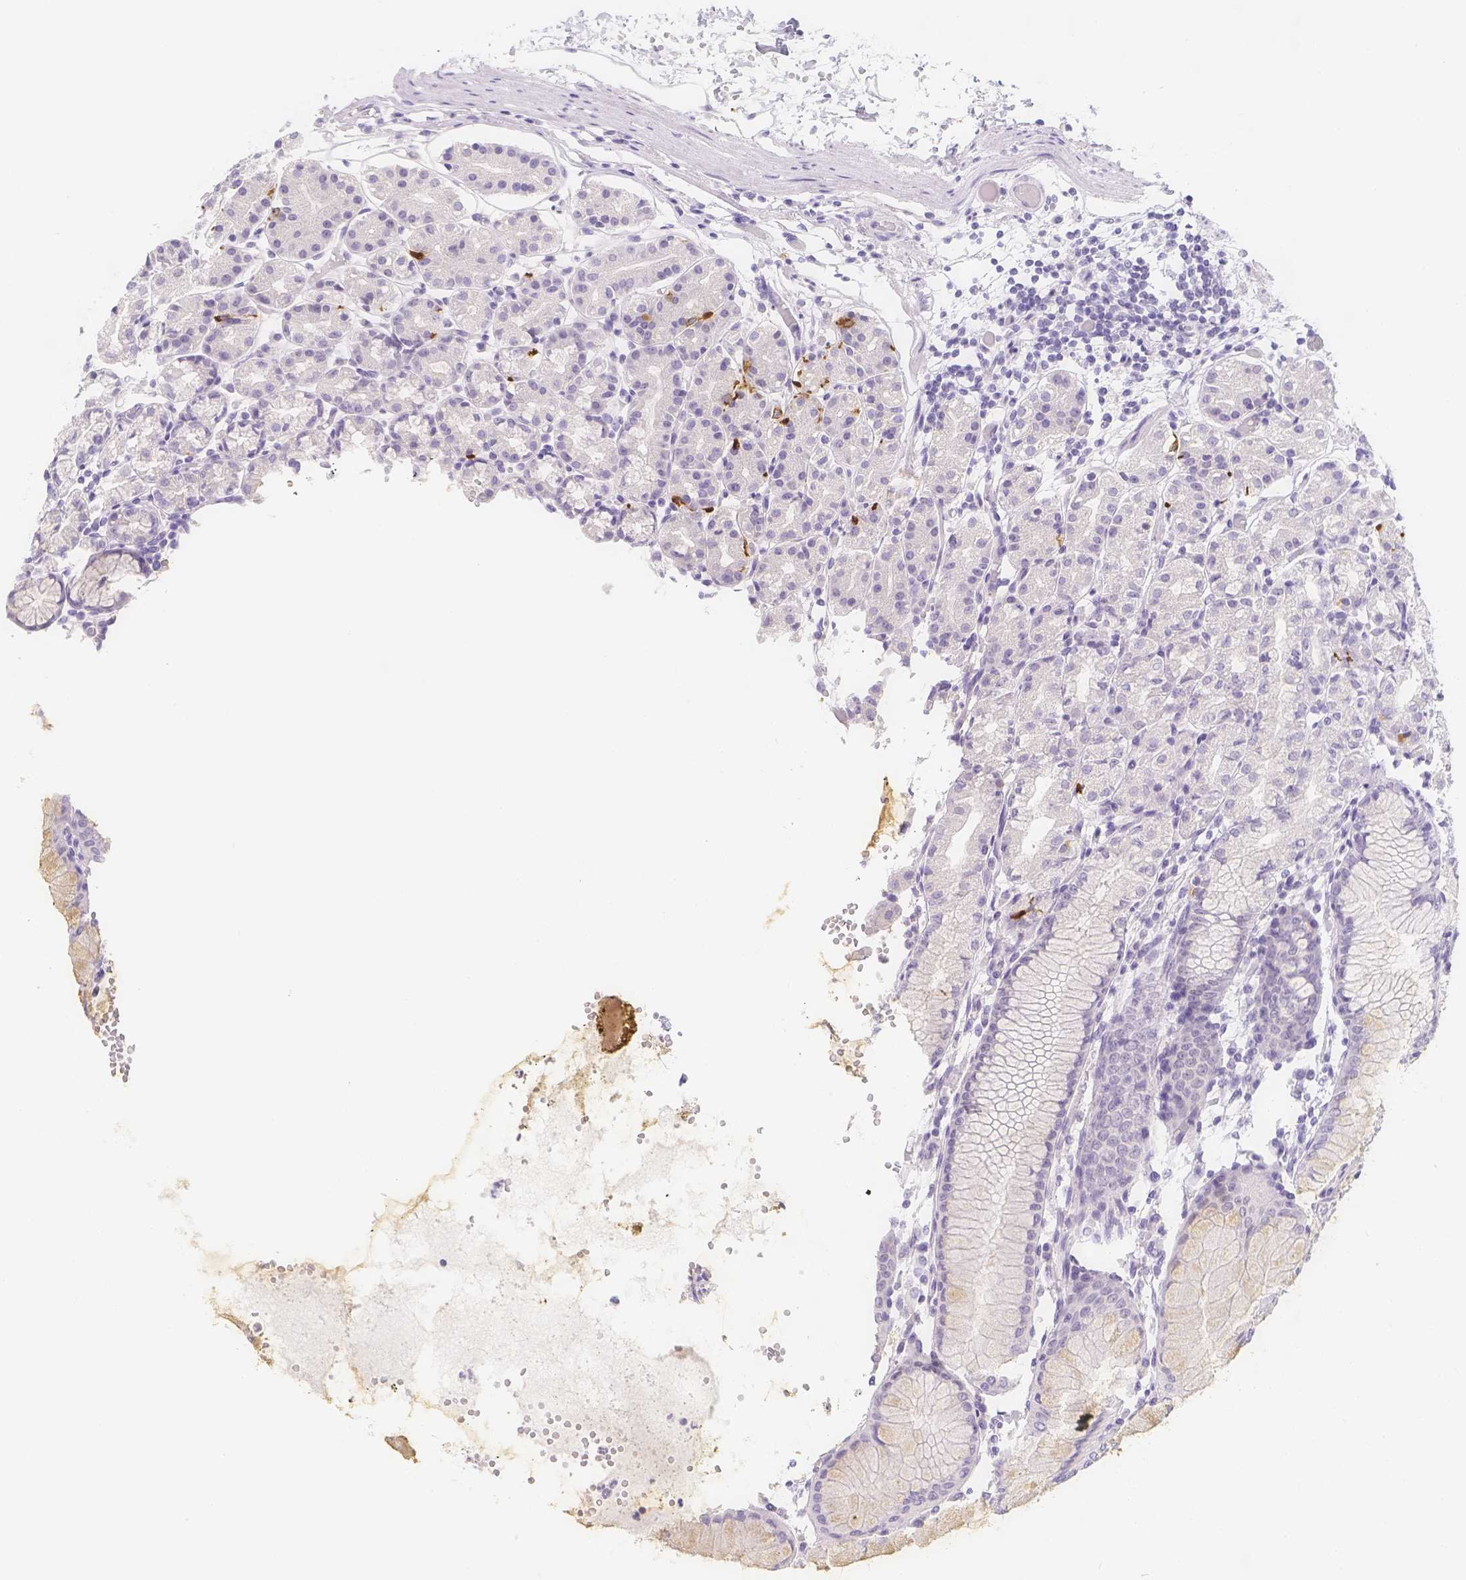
{"staining": {"intensity": "strong", "quantity": "<25%", "location": "cytoplasmic/membranous"}, "tissue": "stomach", "cell_type": "Glandular cells", "image_type": "normal", "snomed": [{"axis": "morphology", "description": "Normal tissue, NOS"}, {"axis": "topography", "description": "Stomach"}], "caption": "Immunohistochemistry (IHC) (DAB (3,3'-diaminobenzidine)) staining of benign stomach shows strong cytoplasmic/membranous protein positivity in approximately <25% of glandular cells.", "gene": "SLC18A1", "patient": {"sex": "female", "age": 57}}